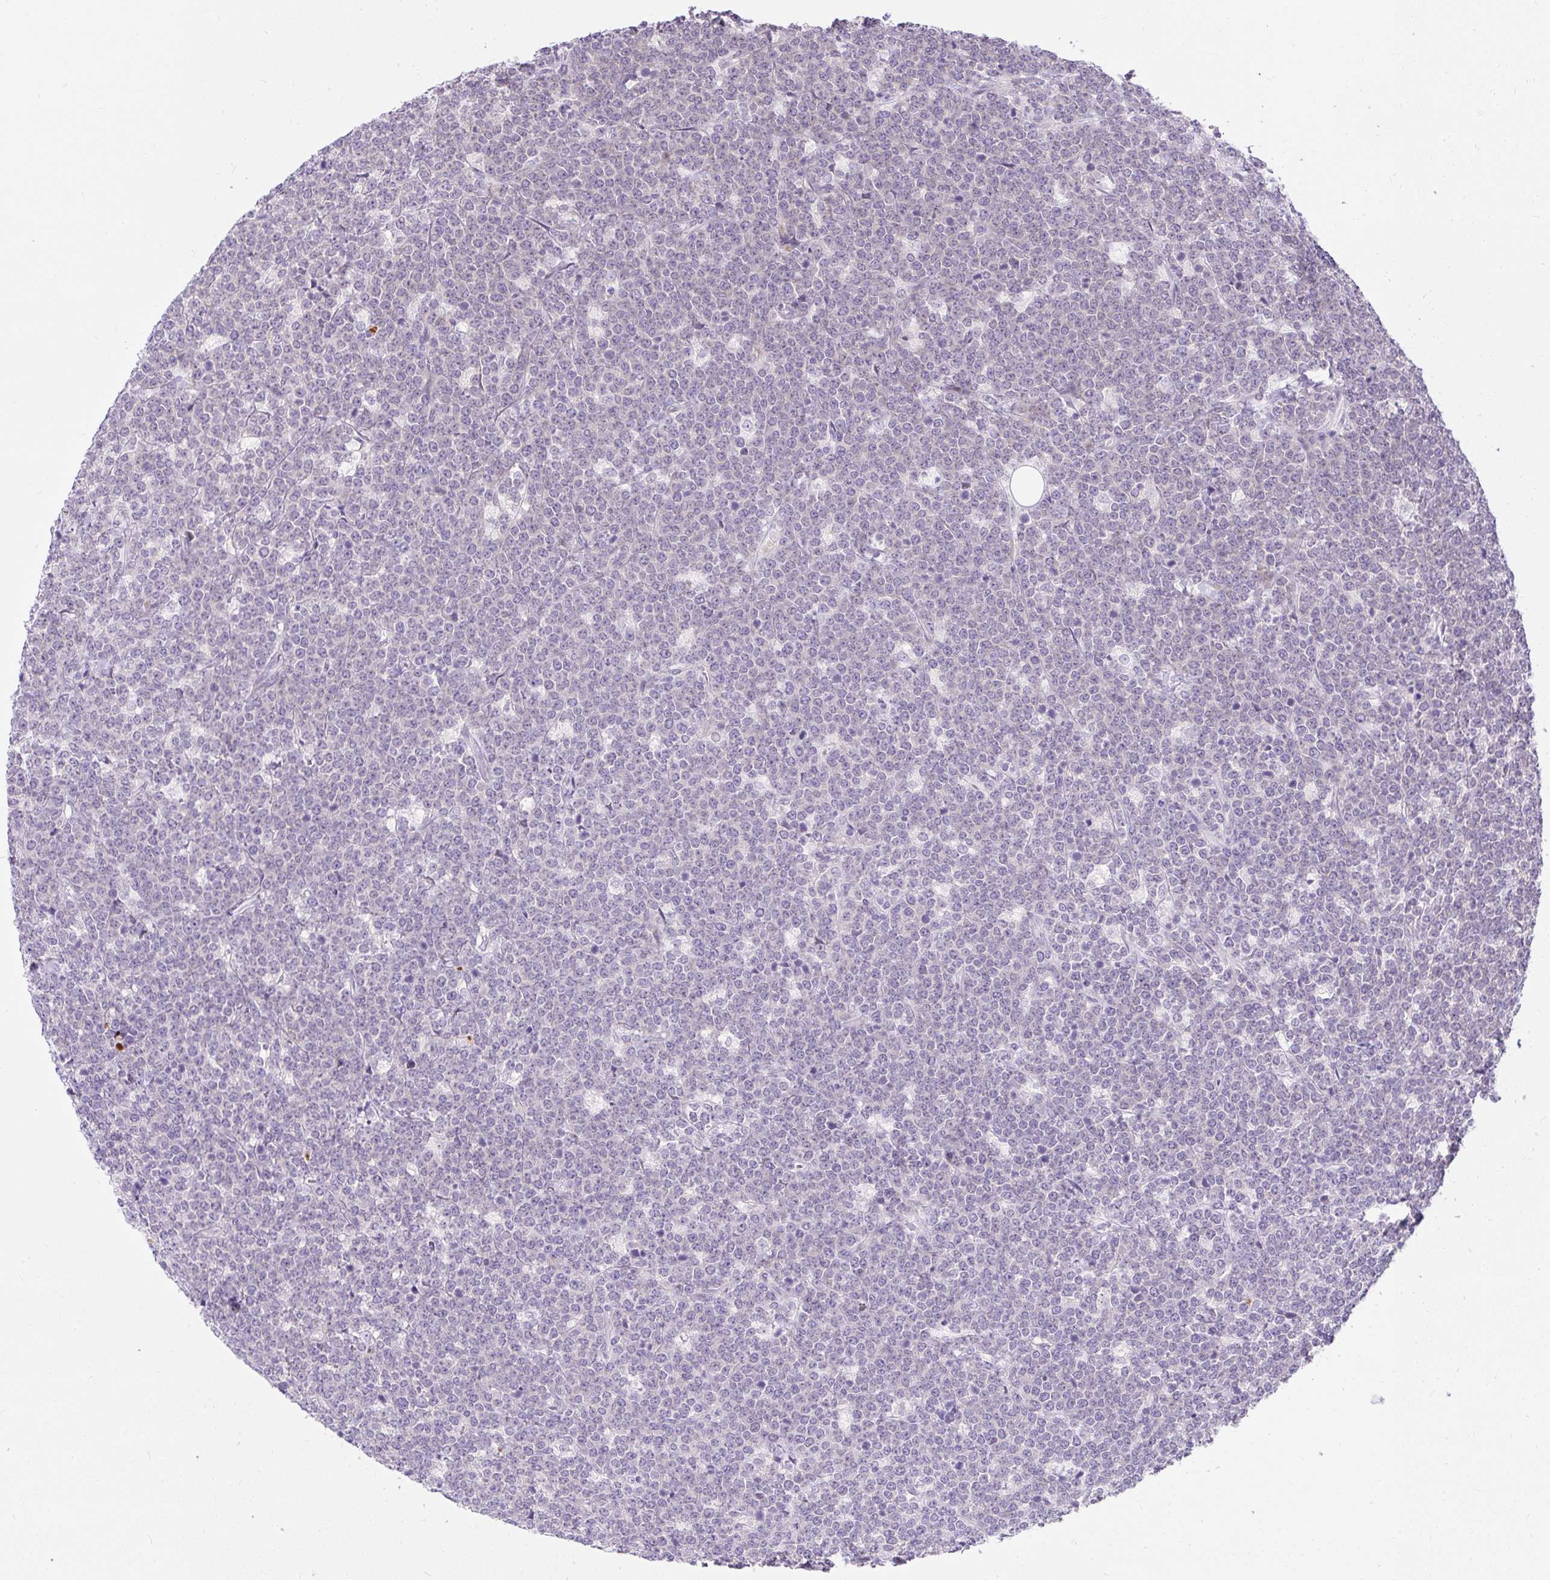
{"staining": {"intensity": "negative", "quantity": "none", "location": "none"}, "tissue": "lymphoma", "cell_type": "Tumor cells", "image_type": "cancer", "snomed": [{"axis": "morphology", "description": "Malignant lymphoma, non-Hodgkin's type, High grade"}, {"axis": "topography", "description": "Small intestine"}, {"axis": "topography", "description": "Colon"}], "caption": "The immunohistochemistry photomicrograph has no significant expression in tumor cells of lymphoma tissue.", "gene": "GOLGA8A", "patient": {"sex": "male", "age": 8}}